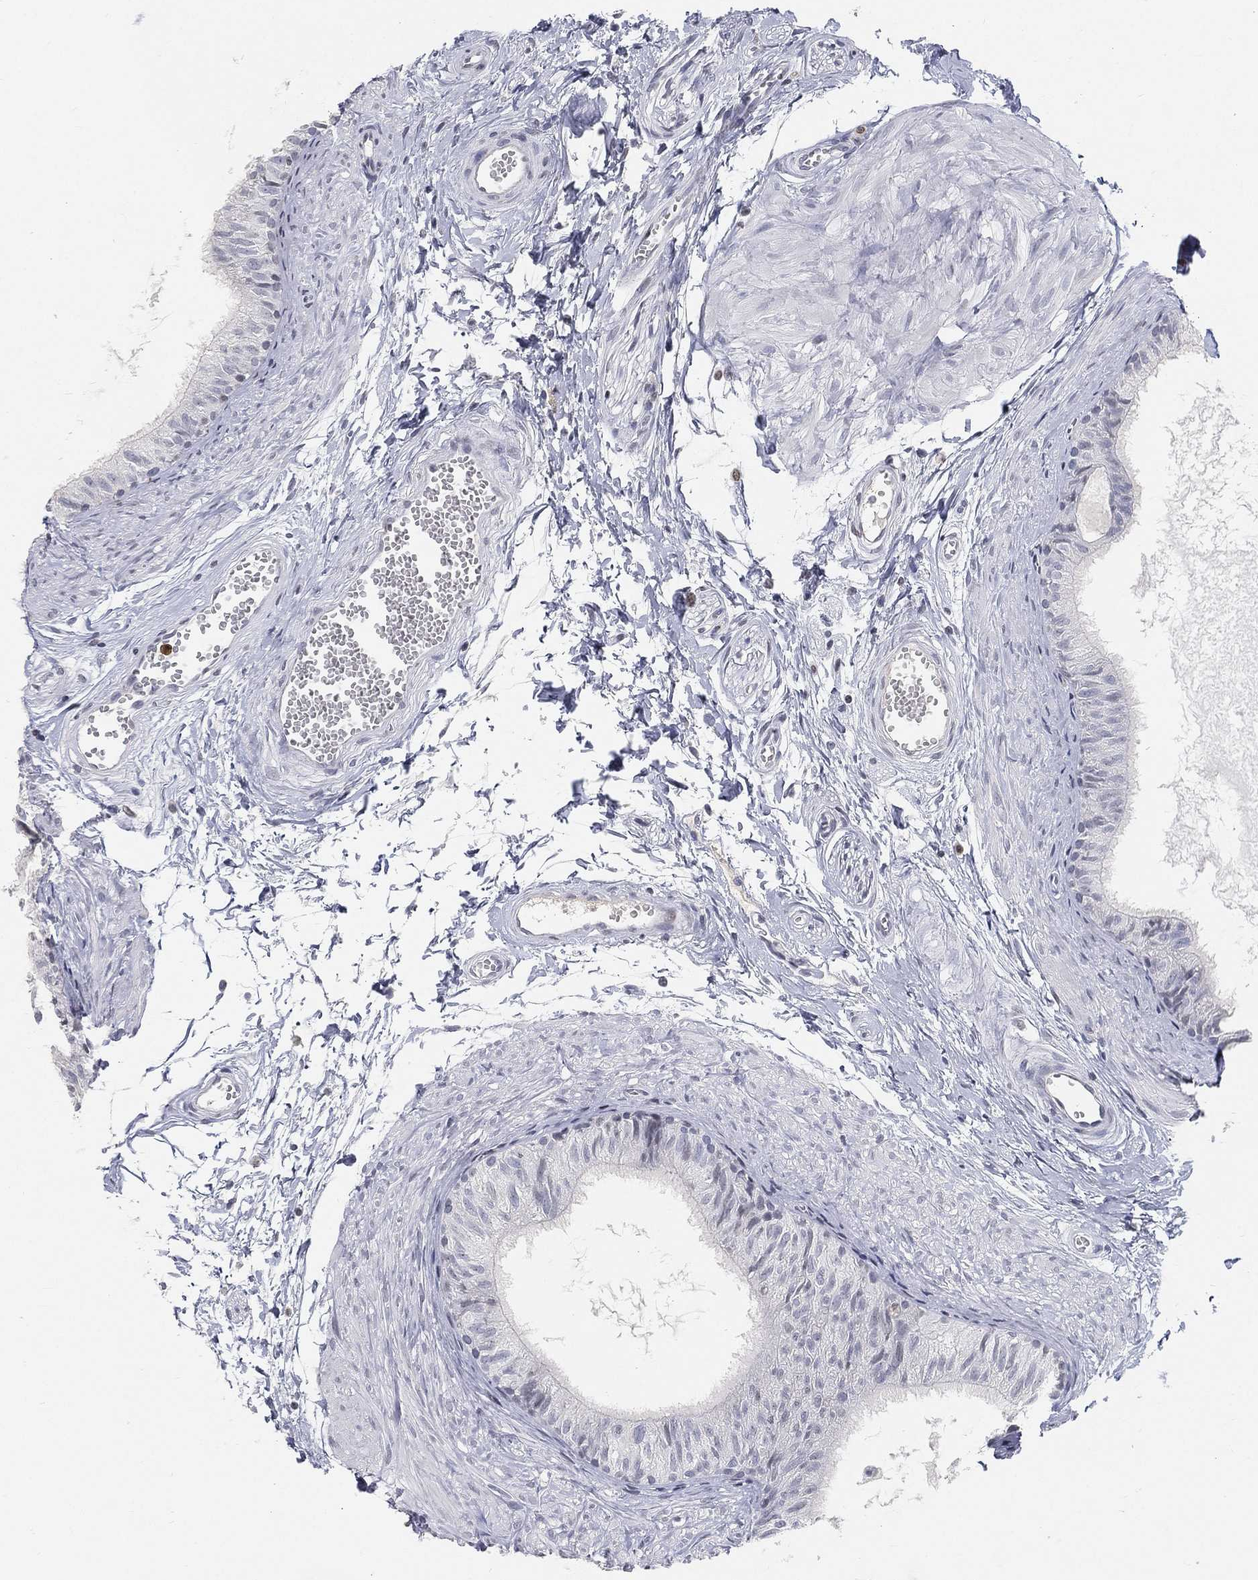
{"staining": {"intensity": "negative", "quantity": "none", "location": "none"}, "tissue": "epididymis", "cell_type": "Glandular cells", "image_type": "normal", "snomed": [{"axis": "morphology", "description": "Normal tissue, NOS"}, {"axis": "topography", "description": "Epididymis"}], "caption": "Normal epididymis was stained to show a protein in brown. There is no significant expression in glandular cells. (Stains: DAB IHC with hematoxylin counter stain, Microscopy: brightfield microscopy at high magnification).", "gene": "ARG1", "patient": {"sex": "male", "age": 22}}